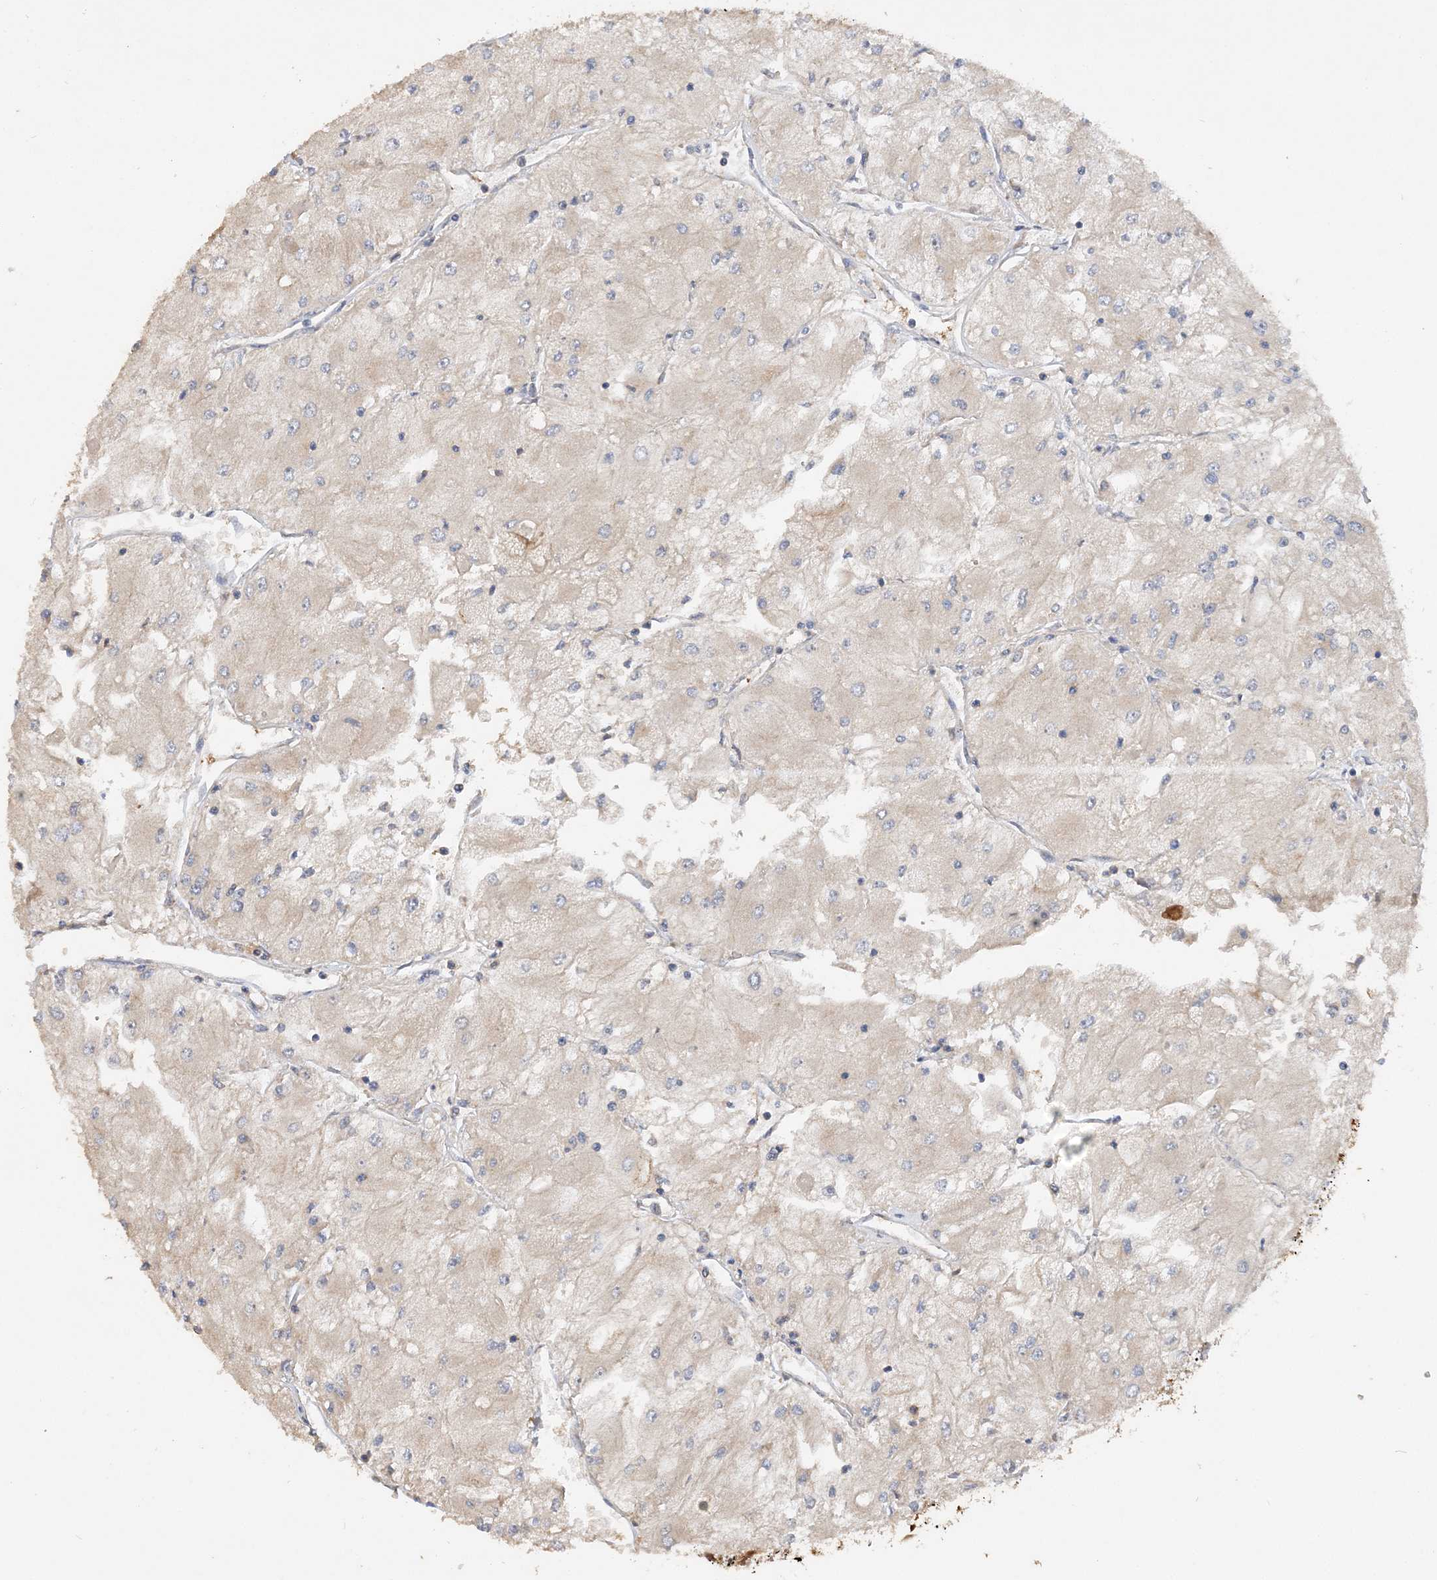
{"staining": {"intensity": "weak", "quantity": "25%-75%", "location": "cytoplasmic/membranous"}, "tissue": "renal cancer", "cell_type": "Tumor cells", "image_type": "cancer", "snomed": [{"axis": "morphology", "description": "Adenocarcinoma, NOS"}, {"axis": "topography", "description": "Kidney"}], "caption": "Tumor cells reveal low levels of weak cytoplasmic/membranous positivity in about 25%-75% of cells in renal cancer.", "gene": "GRINA", "patient": {"sex": "male", "age": 80}}